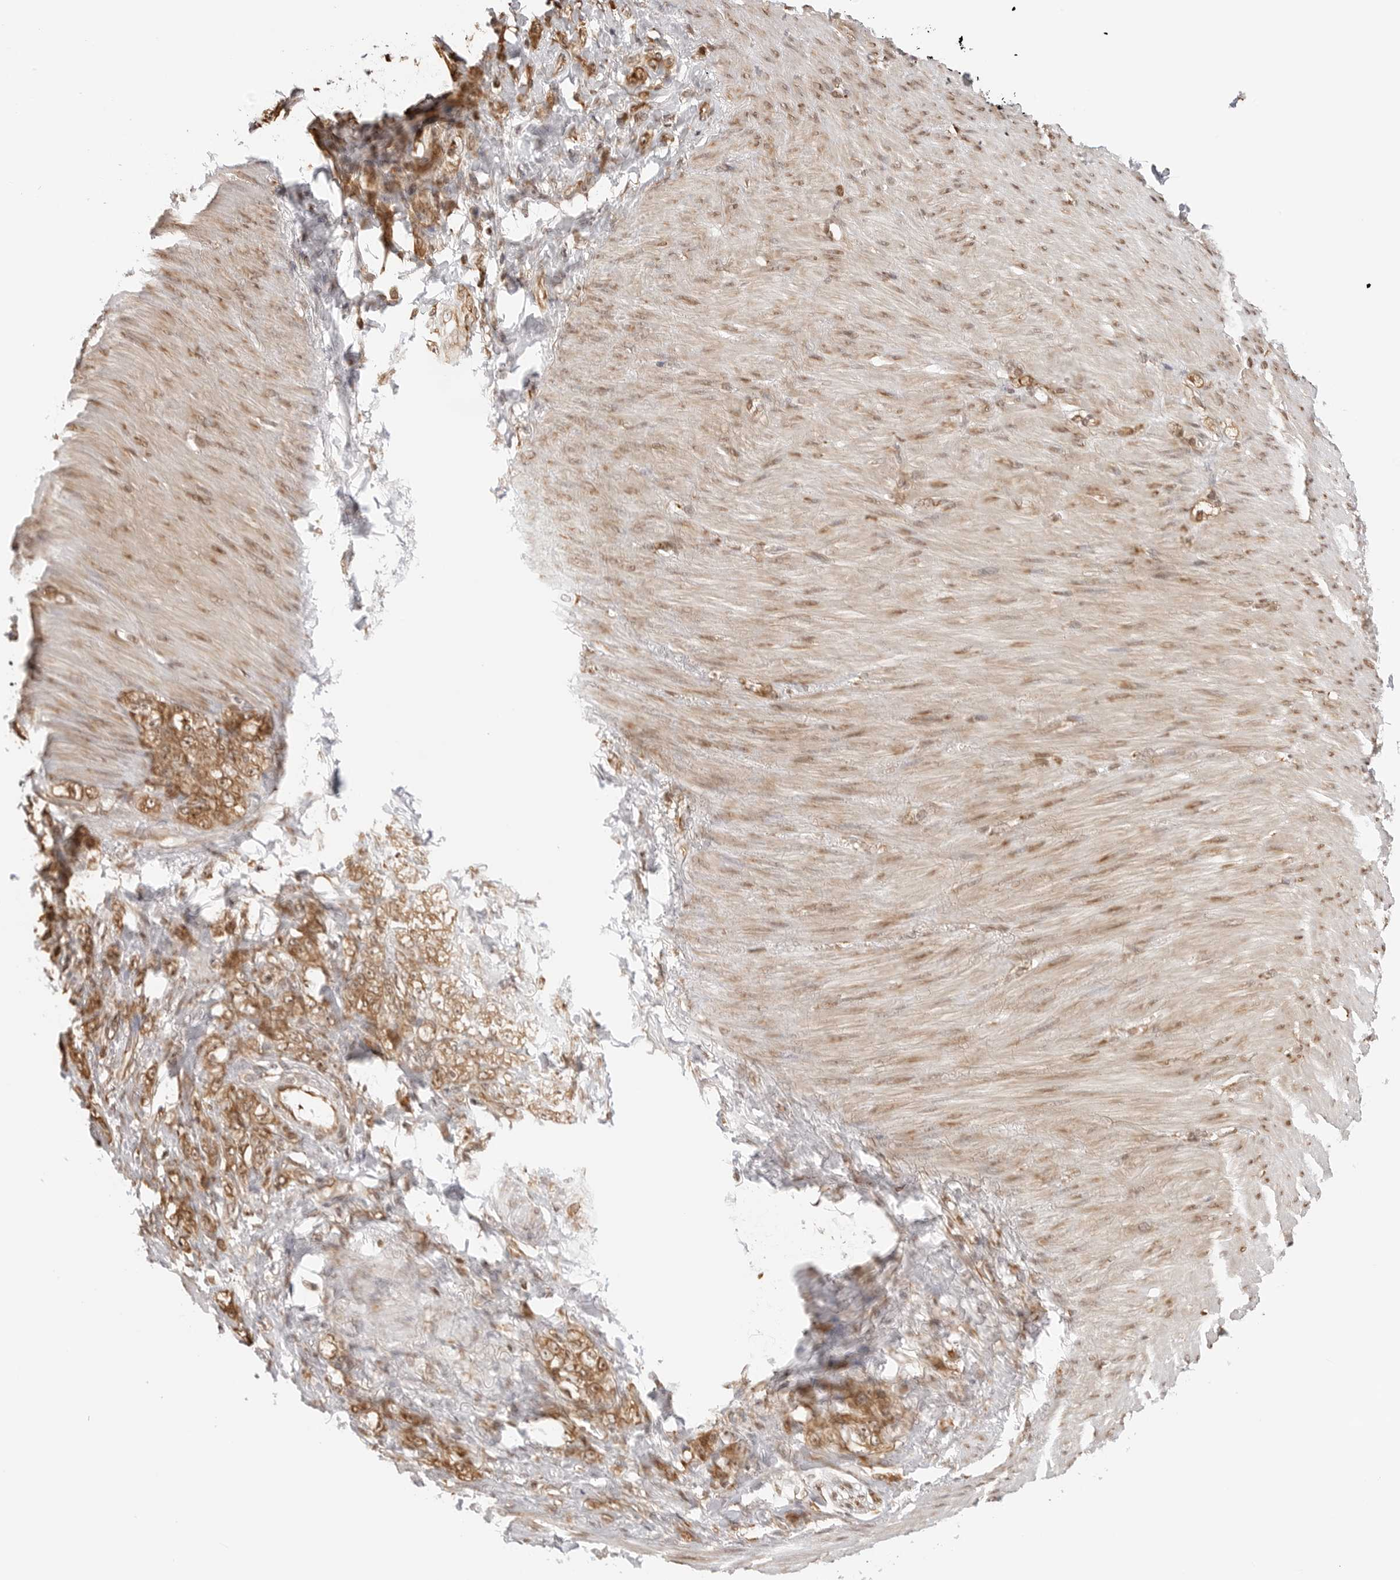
{"staining": {"intensity": "moderate", "quantity": ">75%", "location": "cytoplasmic/membranous,nuclear"}, "tissue": "stomach cancer", "cell_type": "Tumor cells", "image_type": "cancer", "snomed": [{"axis": "morphology", "description": "Normal tissue, NOS"}, {"axis": "morphology", "description": "Adenocarcinoma, NOS"}, {"axis": "topography", "description": "Stomach"}], "caption": "Stomach cancer tissue demonstrates moderate cytoplasmic/membranous and nuclear staining in approximately >75% of tumor cells, visualized by immunohistochemistry.", "gene": "FKBP14", "patient": {"sex": "male", "age": 82}}